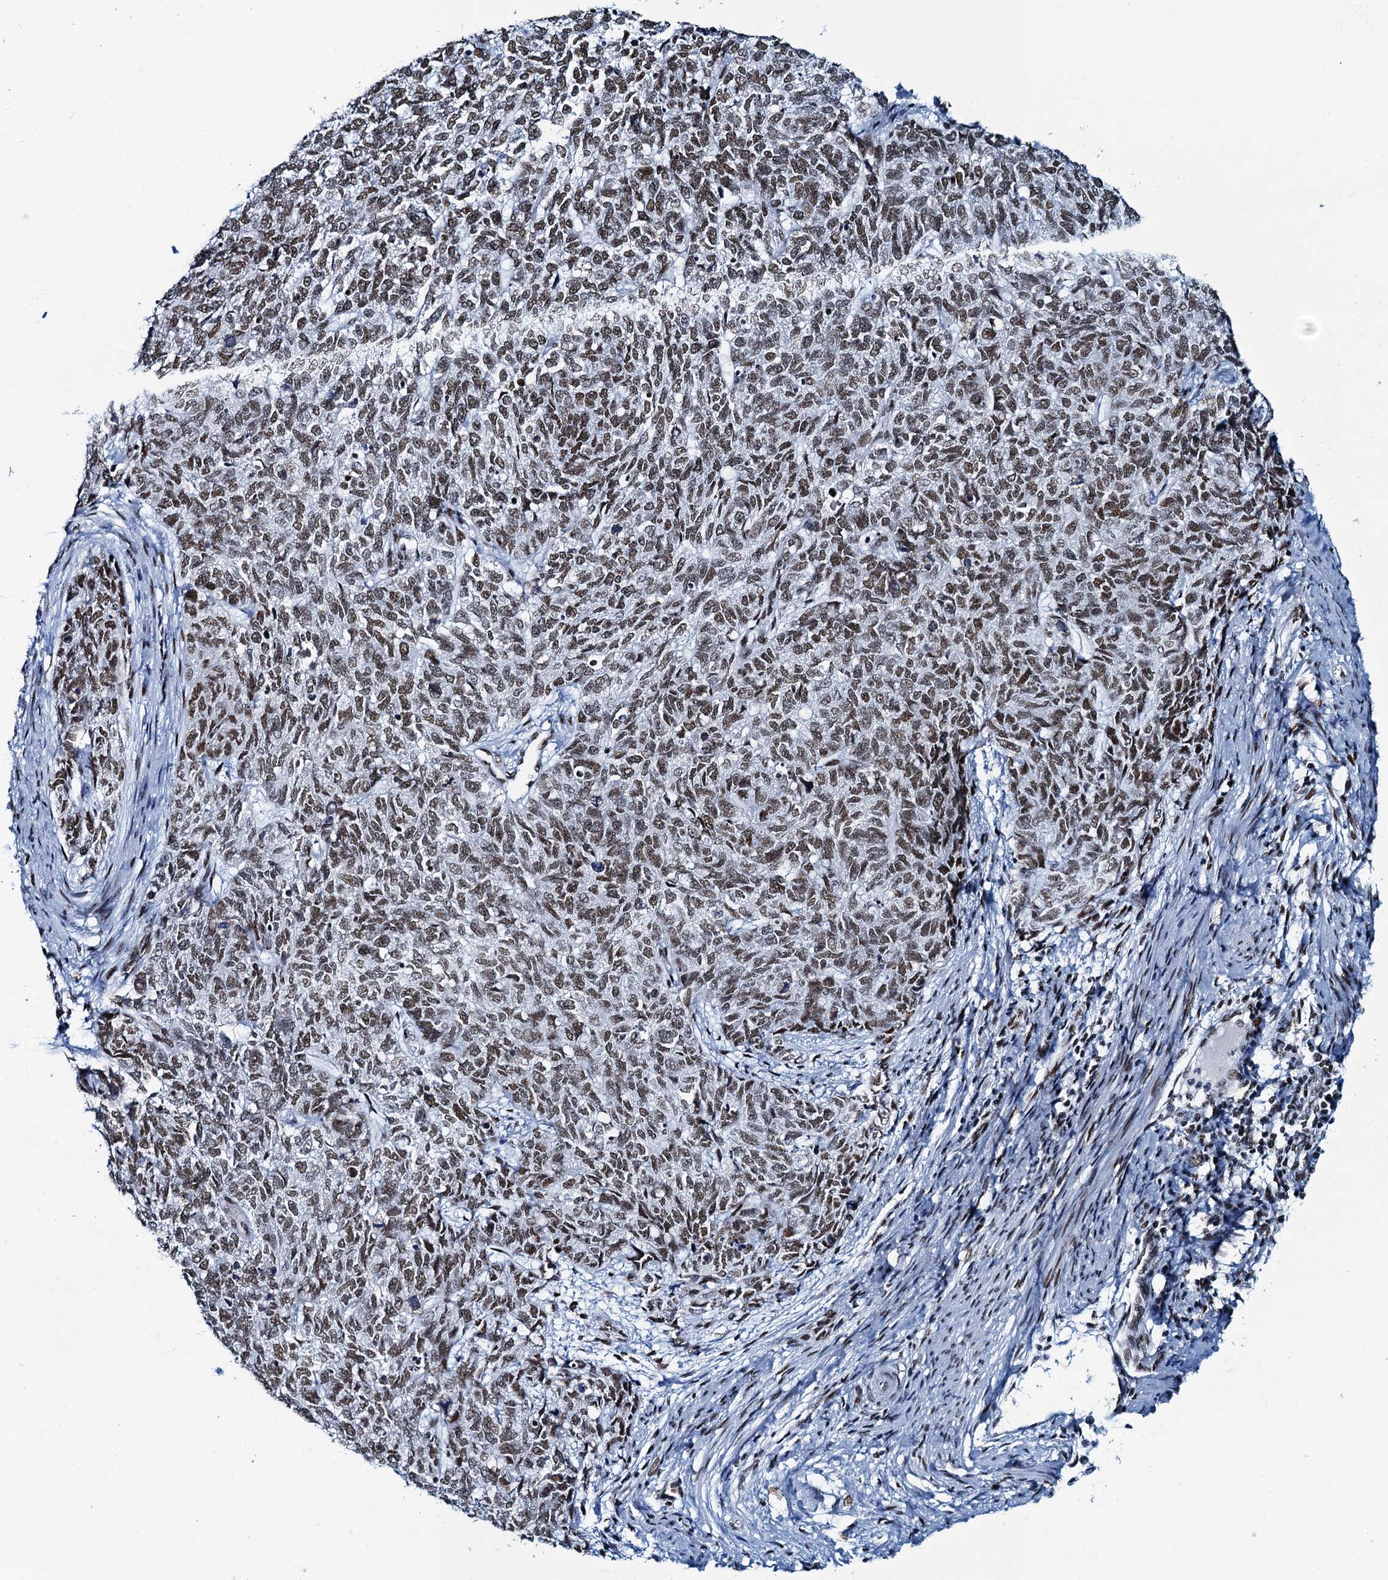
{"staining": {"intensity": "moderate", "quantity": ">75%", "location": "nuclear"}, "tissue": "cervical cancer", "cell_type": "Tumor cells", "image_type": "cancer", "snomed": [{"axis": "morphology", "description": "Squamous cell carcinoma, NOS"}, {"axis": "topography", "description": "Cervix"}], "caption": "Human cervical cancer (squamous cell carcinoma) stained for a protein (brown) reveals moderate nuclear positive expression in approximately >75% of tumor cells.", "gene": "HNRNPUL2", "patient": {"sex": "female", "age": 63}}